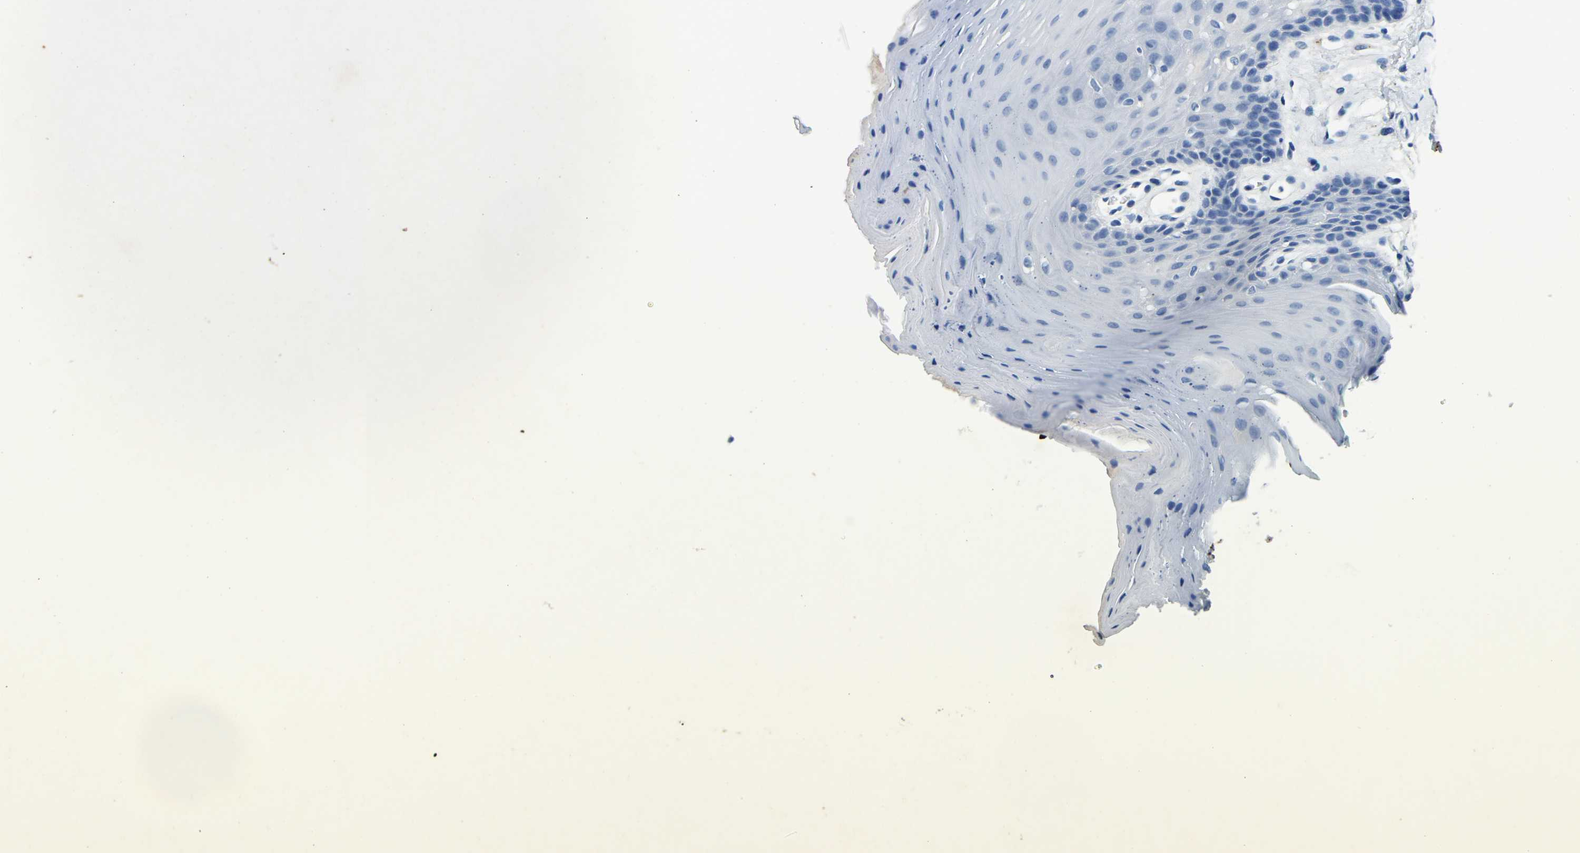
{"staining": {"intensity": "negative", "quantity": "none", "location": "none"}, "tissue": "oral mucosa", "cell_type": "Squamous epithelial cells", "image_type": "normal", "snomed": [{"axis": "morphology", "description": "Normal tissue, NOS"}, {"axis": "morphology", "description": "Squamous cell carcinoma, NOS"}, {"axis": "topography", "description": "Oral tissue"}, {"axis": "topography", "description": "Head-Neck"}], "caption": "High power microscopy micrograph of an IHC histopathology image of benign oral mucosa, revealing no significant expression in squamous epithelial cells.", "gene": "UBN2", "patient": {"sex": "male", "age": 71}}